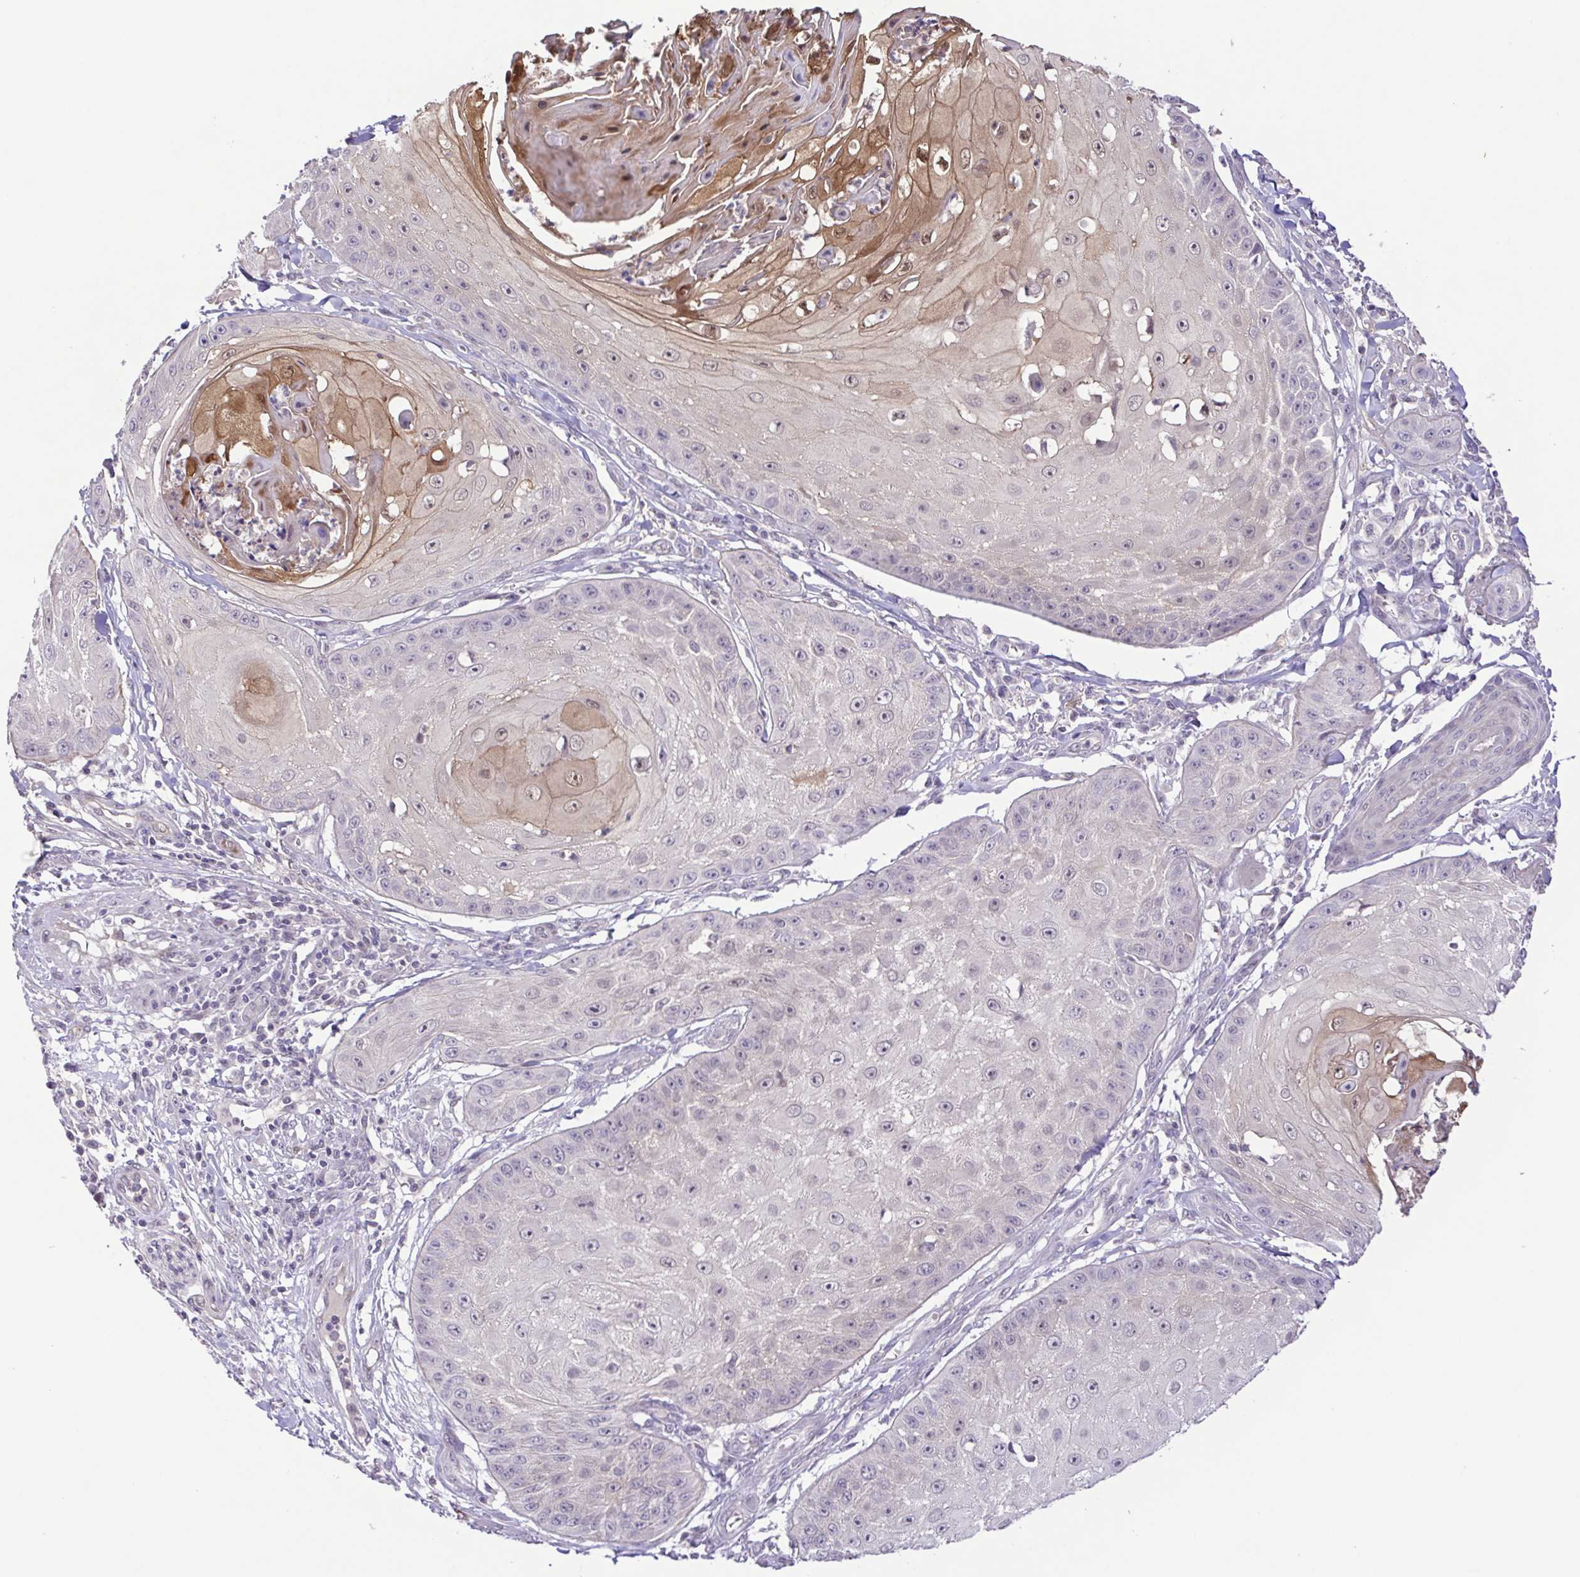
{"staining": {"intensity": "moderate", "quantity": "<25%", "location": "cytoplasmic/membranous,nuclear"}, "tissue": "skin cancer", "cell_type": "Tumor cells", "image_type": "cancer", "snomed": [{"axis": "morphology", "description": "Squamous cell carcinoma, NOS"}, {"axis": "topography", "description": "Skin"}], "caption": "A low amount of moderate cytoplasmic/membranous and nuclear expression is present in about <25% of tumor cells in skin cancer (squamous cell carcinoma) tissue. The protein is shown in brown color, while the nuclei are stained blue.", "gene": "IL1RN", "patient": {"sex": "male", "age": 70}}